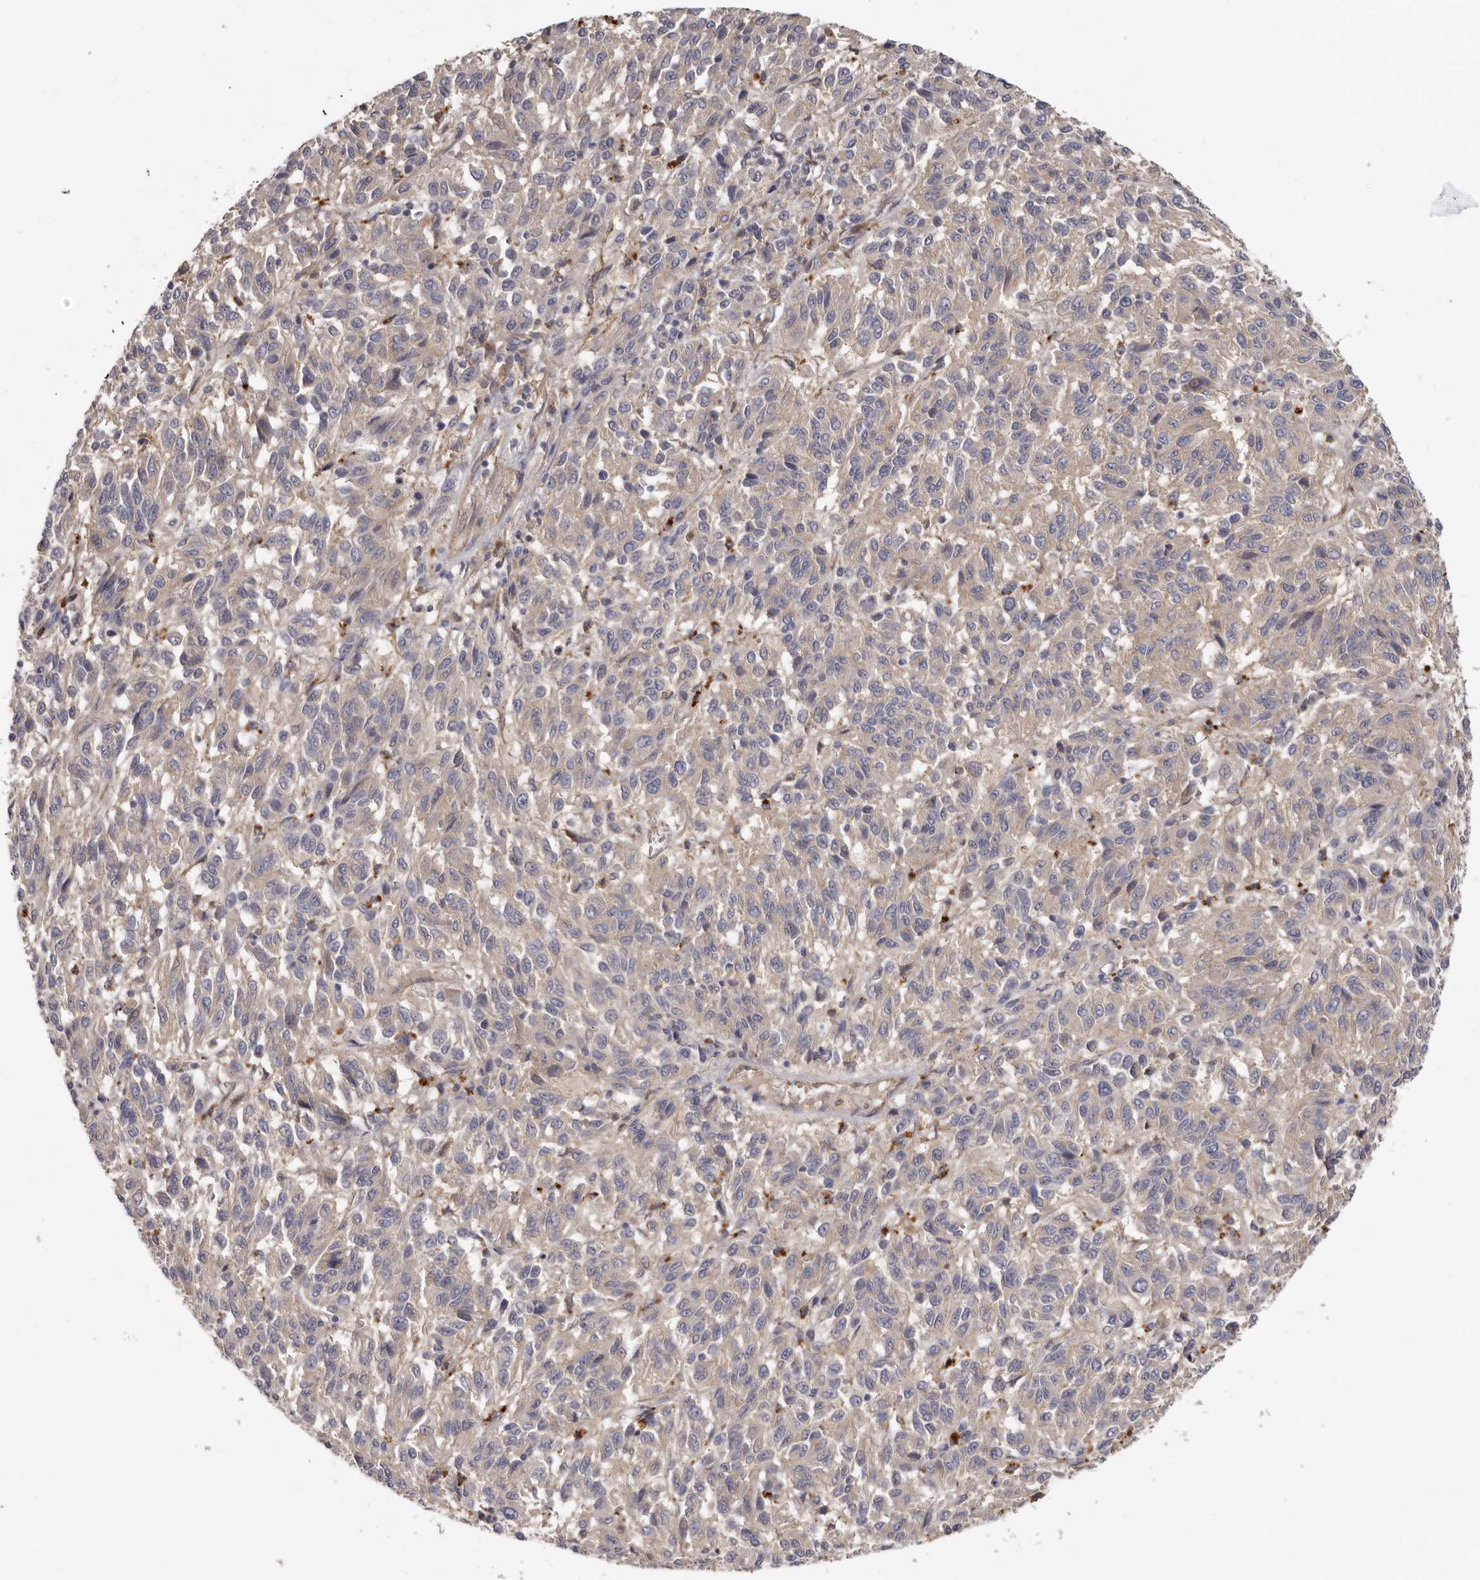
{"staining": {"intensity": "negative", "quantity": "none", "location": "none"}, "tissue": "melanoma", "cell_type": "Tumor cells", "image_type": "cancer", "snomed": [{"axis": "morphology", "description": "Malignant melanoma, Metastatic site"}, {"axis": "topography", "description": "Lung"}], "caption": "High magnification brightfield microscopy of malignant melanoma (metastatic site) stained with DAB (3,3'-diaminobenzidine) (brown) and counterstained with hematoxylin (blue): tumor cells show no significant staining. The staining is performed using DAB (3,3'-diaminobenzidine) brown chromogen with nuclei counter-stained in using hematoxylin.", "gene": "INKA2", "patient": {"sex": "male", "age": 64}}